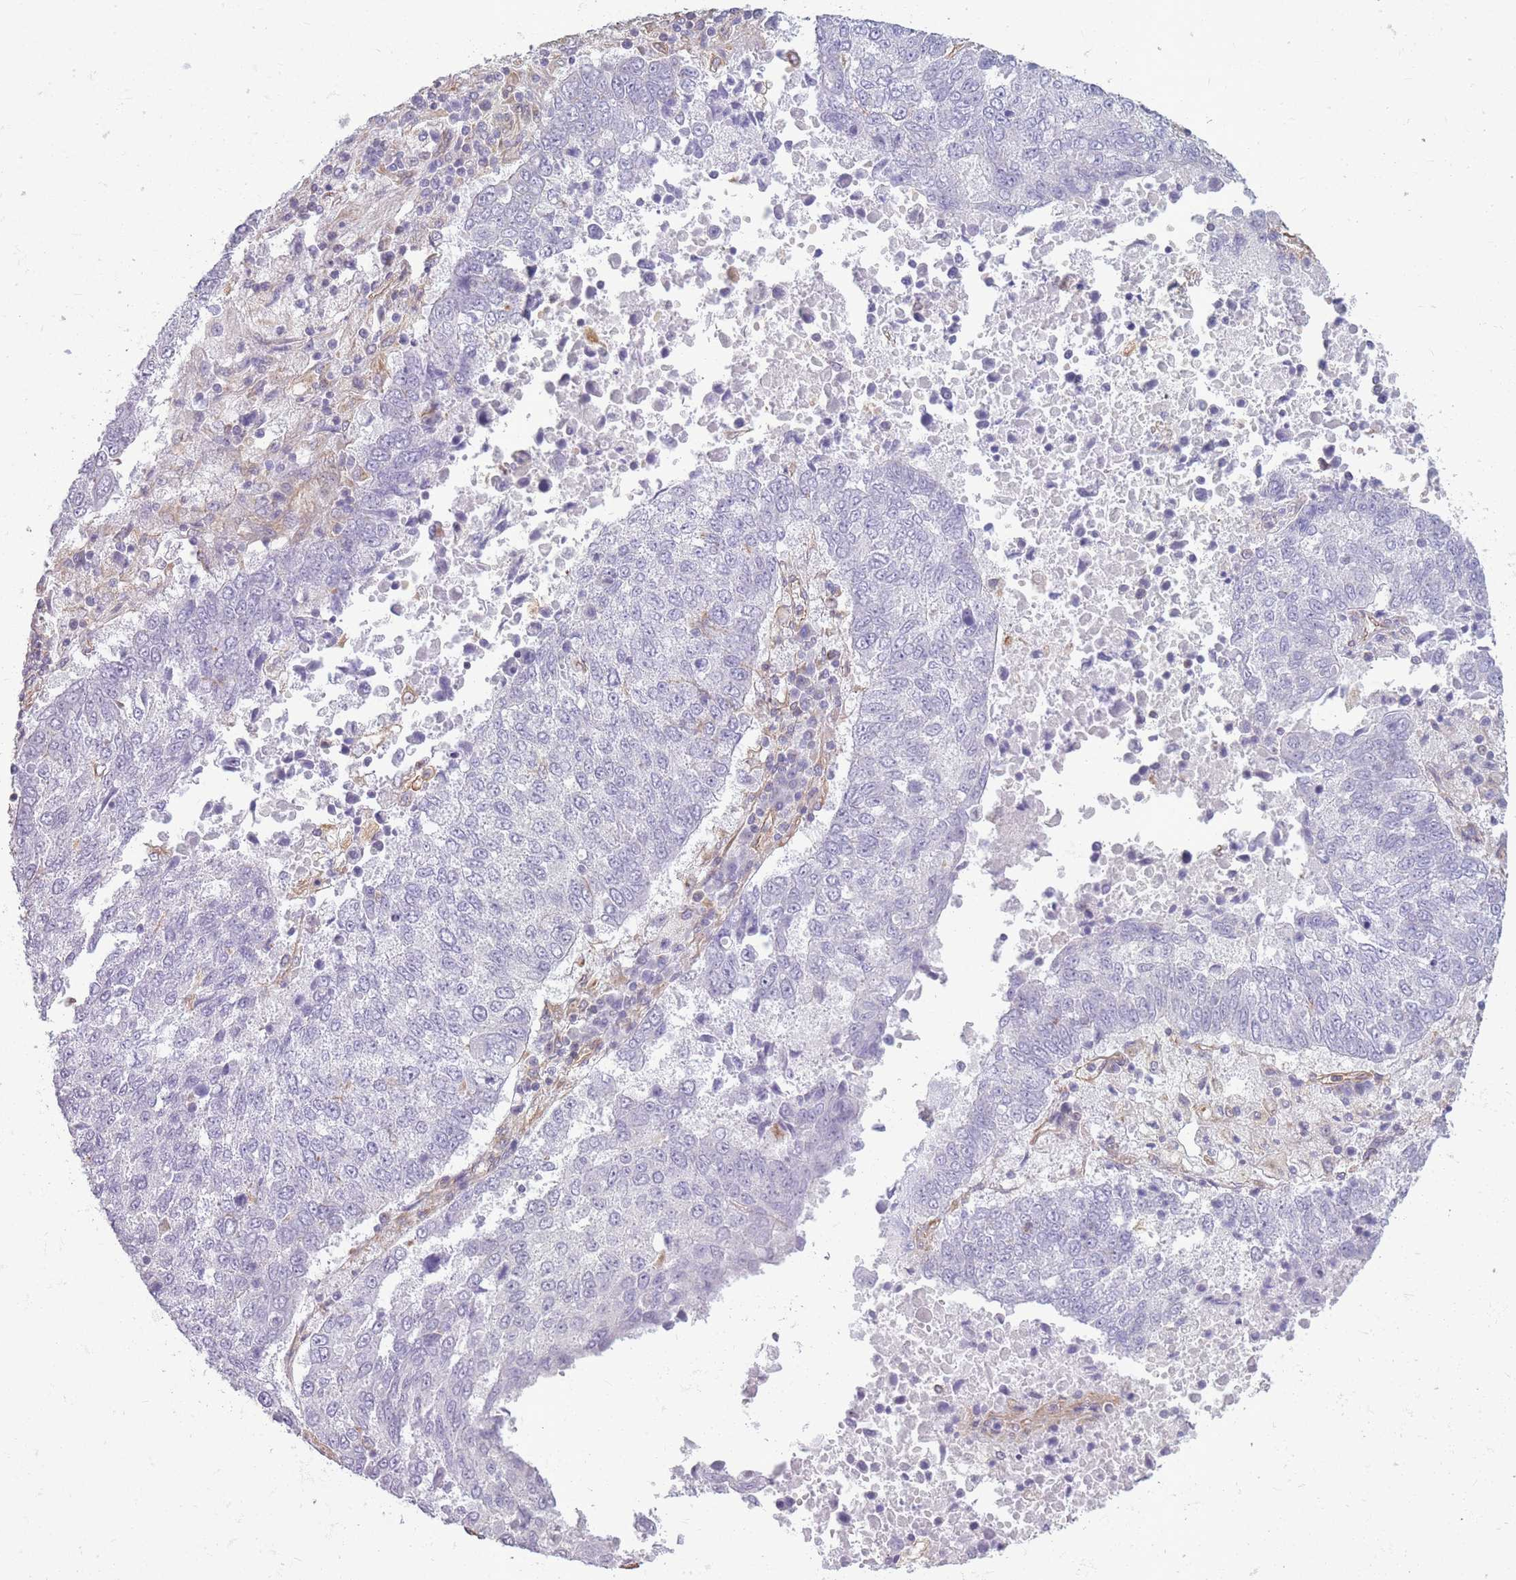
{"staining": {"intensity": "negative", "quantity": "none", "location": "none"}, "tissue": "lung cancer", "cell_type": "Tumor cells", "image_type": "cancer", "snomed": [{"axis": "morphology", "description": "Squamous cell carcinoma, NOS"}, {"axis": "topography", "description": "Lung"}], "caption": "Lung squamous cell carcinoma was stained to show a protein in brown. There is no significant expression in tumor cells.", "gene": "ADD1", "patient": {"sex": "male", "age": 73}}